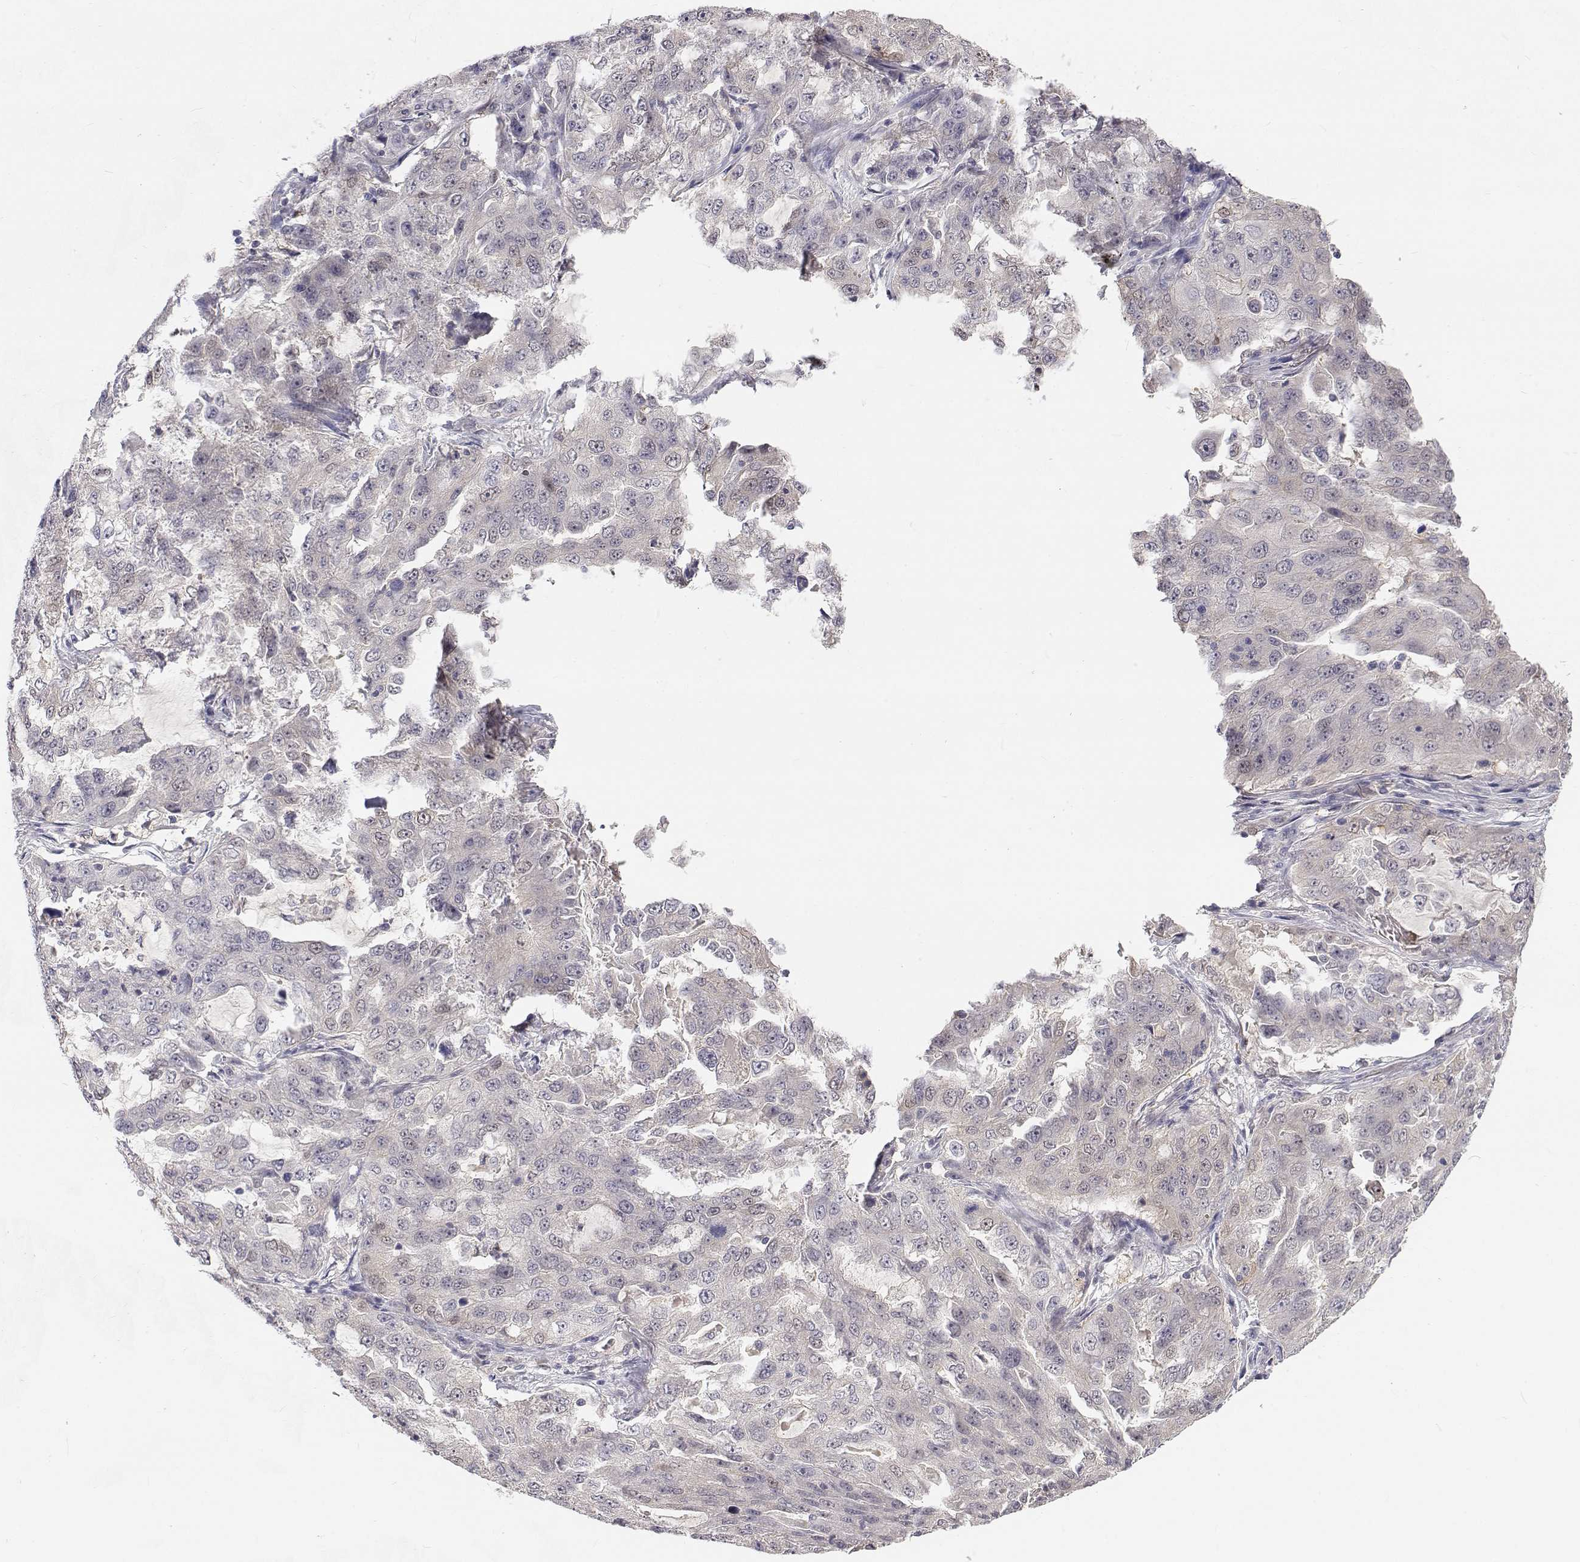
{"staining": {"intensity": "negative", "quantity": "none", "location": "none"}, "tissue": "lung cancer", "cell_type": "Tumor cells", "image_type": "cancer", "snomed": [{"axis": "morphology", "description": "Adenocarcinoma, NOS"}, {"axis": "topography", "description": "Lung"}], "caption": "This is an IHC histopathology image of human lung cancer (adenocarcinoma). There is no staining in tumor cells.", "gene": "MYPN", "patient": {"sex": "female", "age": 61}}